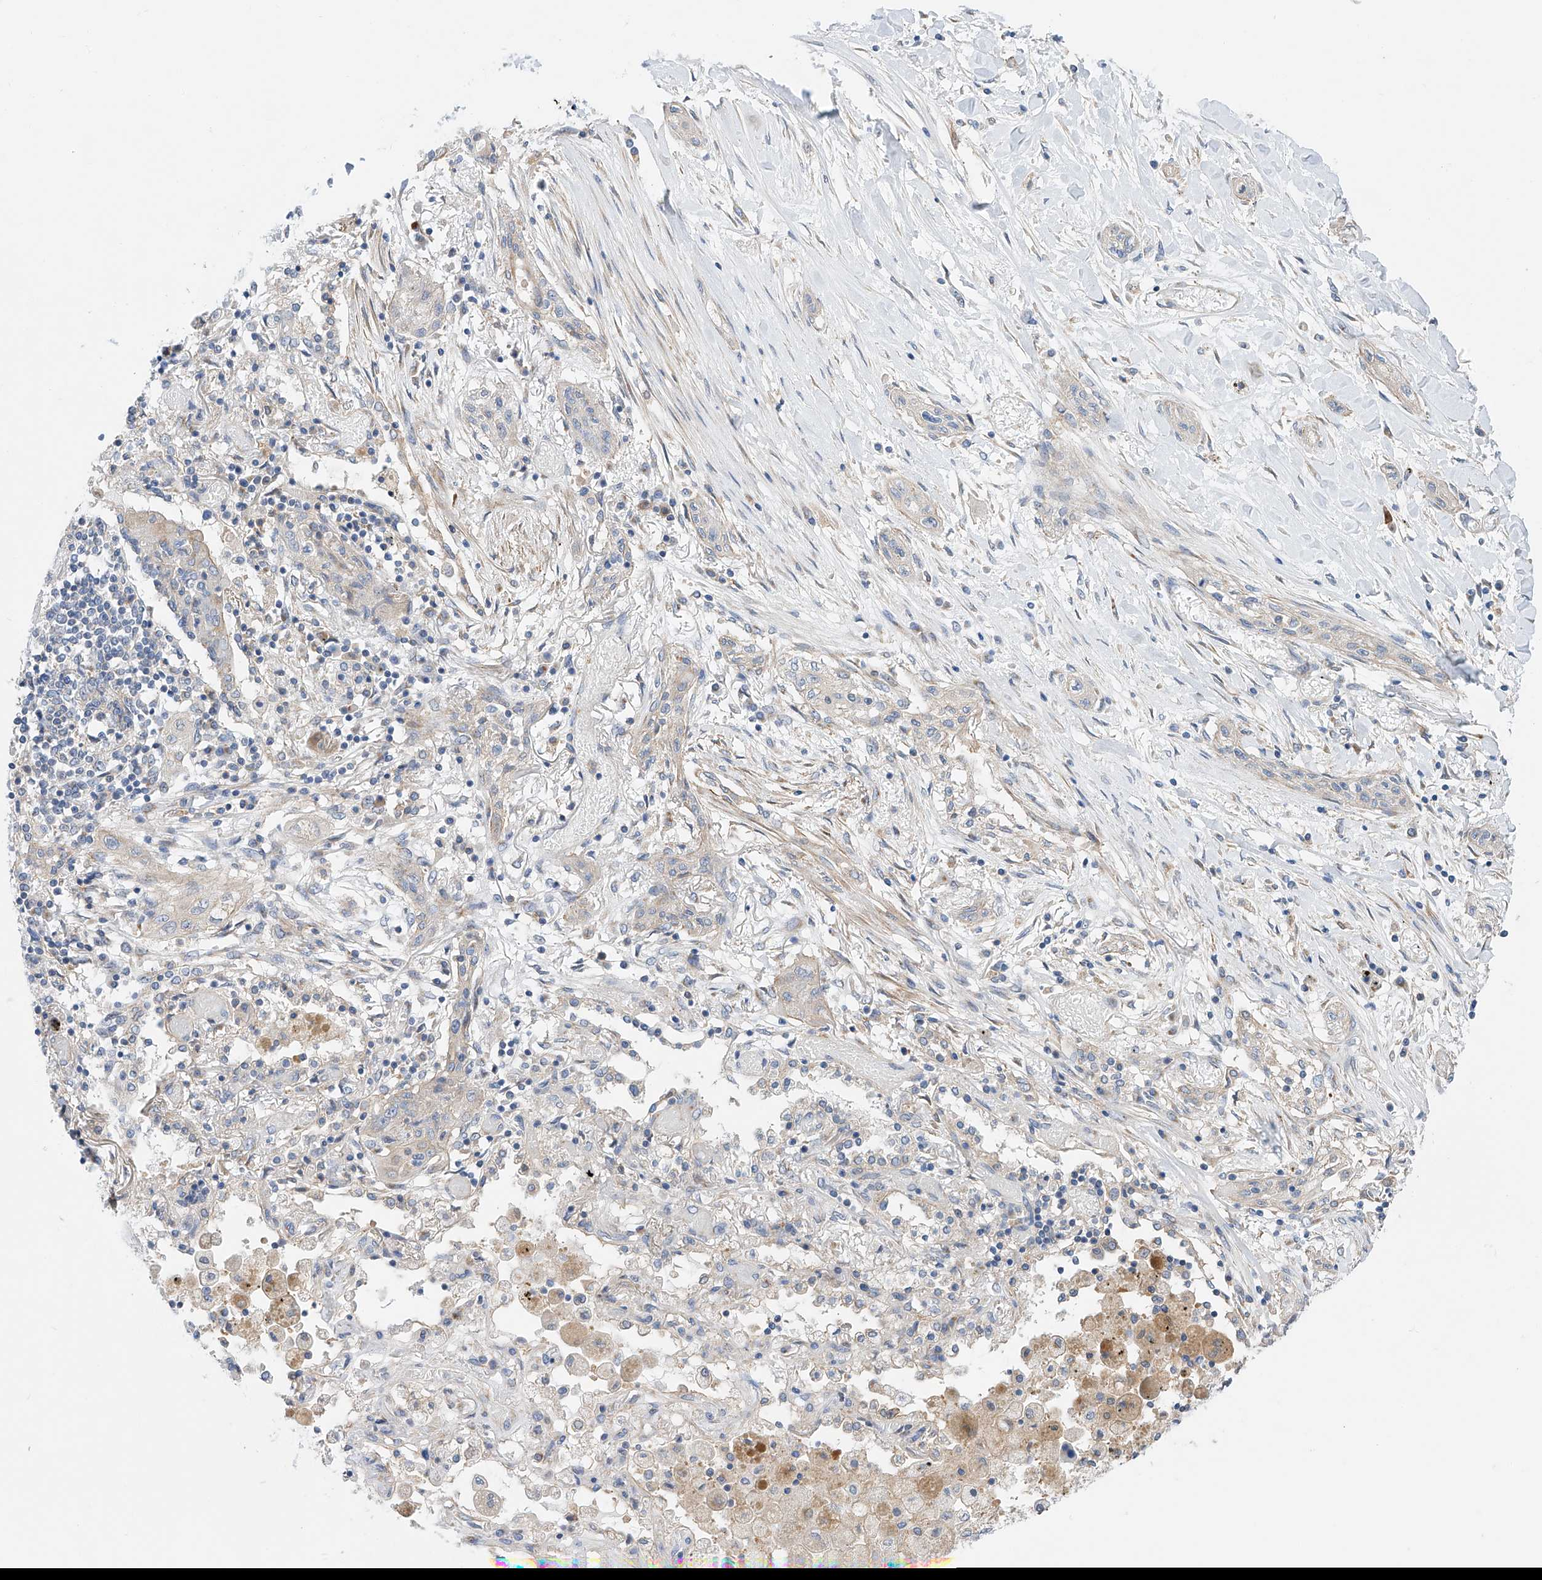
{"staining": {"intensity": "negative", "quantity": "none", "location": "none"}, "tissue": "lung cancer", "cell_type": "Tumor cells", "image_type": "cancer", "snomed": [{"axis": "morphology", "description": "Squamous cell carcinoma, NOS"}, {"axis": "topography", "description": "Lung"}], "caption": "This is an immunohistochemistry photomicrograph of lung cancer (squamous cell carcinoma). There is no staining in tumor cells.", "gene": "SLC22A7", "patient": {"sex": "female", "age": 47}}